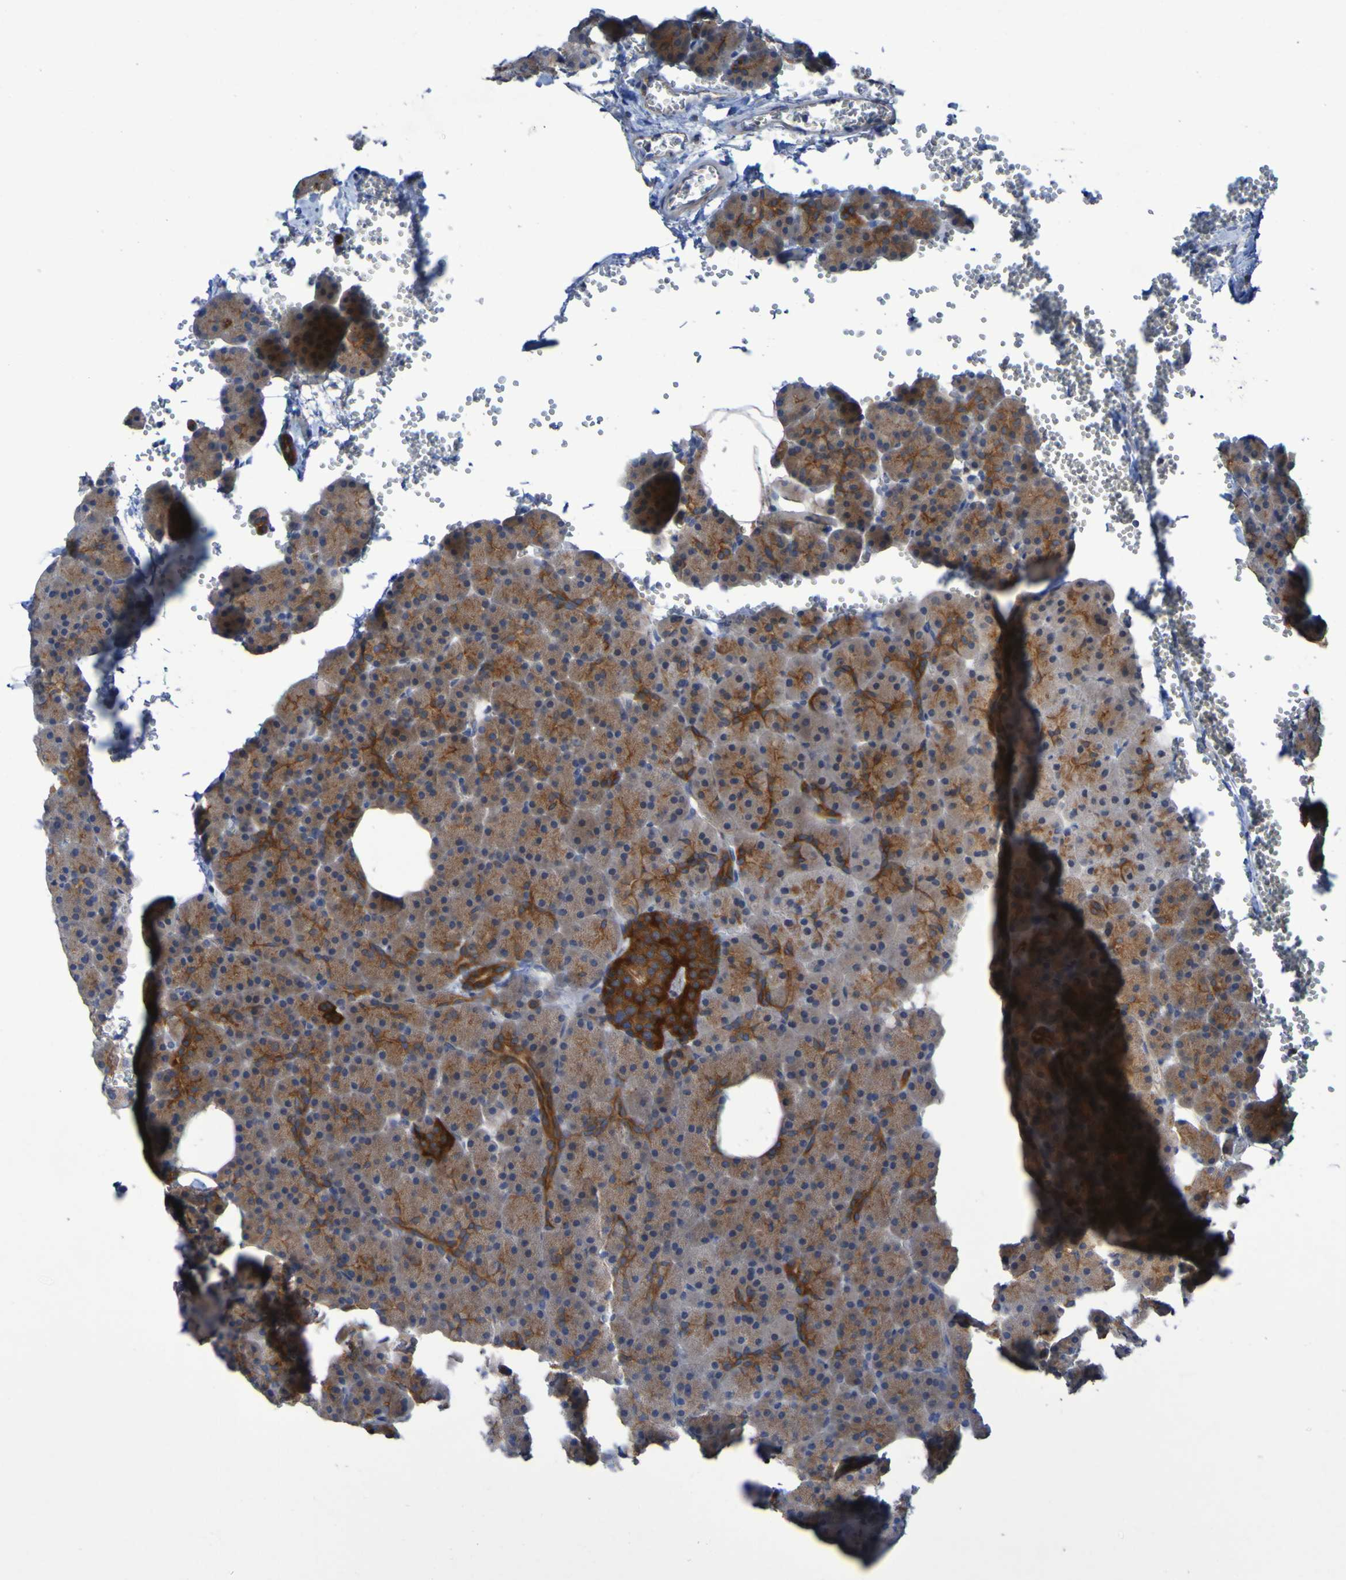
{"staining": {"intensity": "moderate", "quantity": ">75%", "location": "cytoplasmic/membranous"}, "tissue": "pancreas", "cell_type": "Exocrine glandular cells", "image_type": "normal", "snomed": [{"axis": "morphology", "description": "Normal tissue, NOS"}, {"axis": "topography", "description": "Pancreas"}], "caption": "IHC photomicrograph of unremarkable pancreas: human pancreas stained using IHC demonstrates medium levels of moderate protein expression localized specifically in the cytoplasmic/membranous of exocrine glandular cells, appearing as a cytoplasmic/membranous brown color.", "gene": "ARHGEF16", "patient": {"sex": "female", "age": 35}}